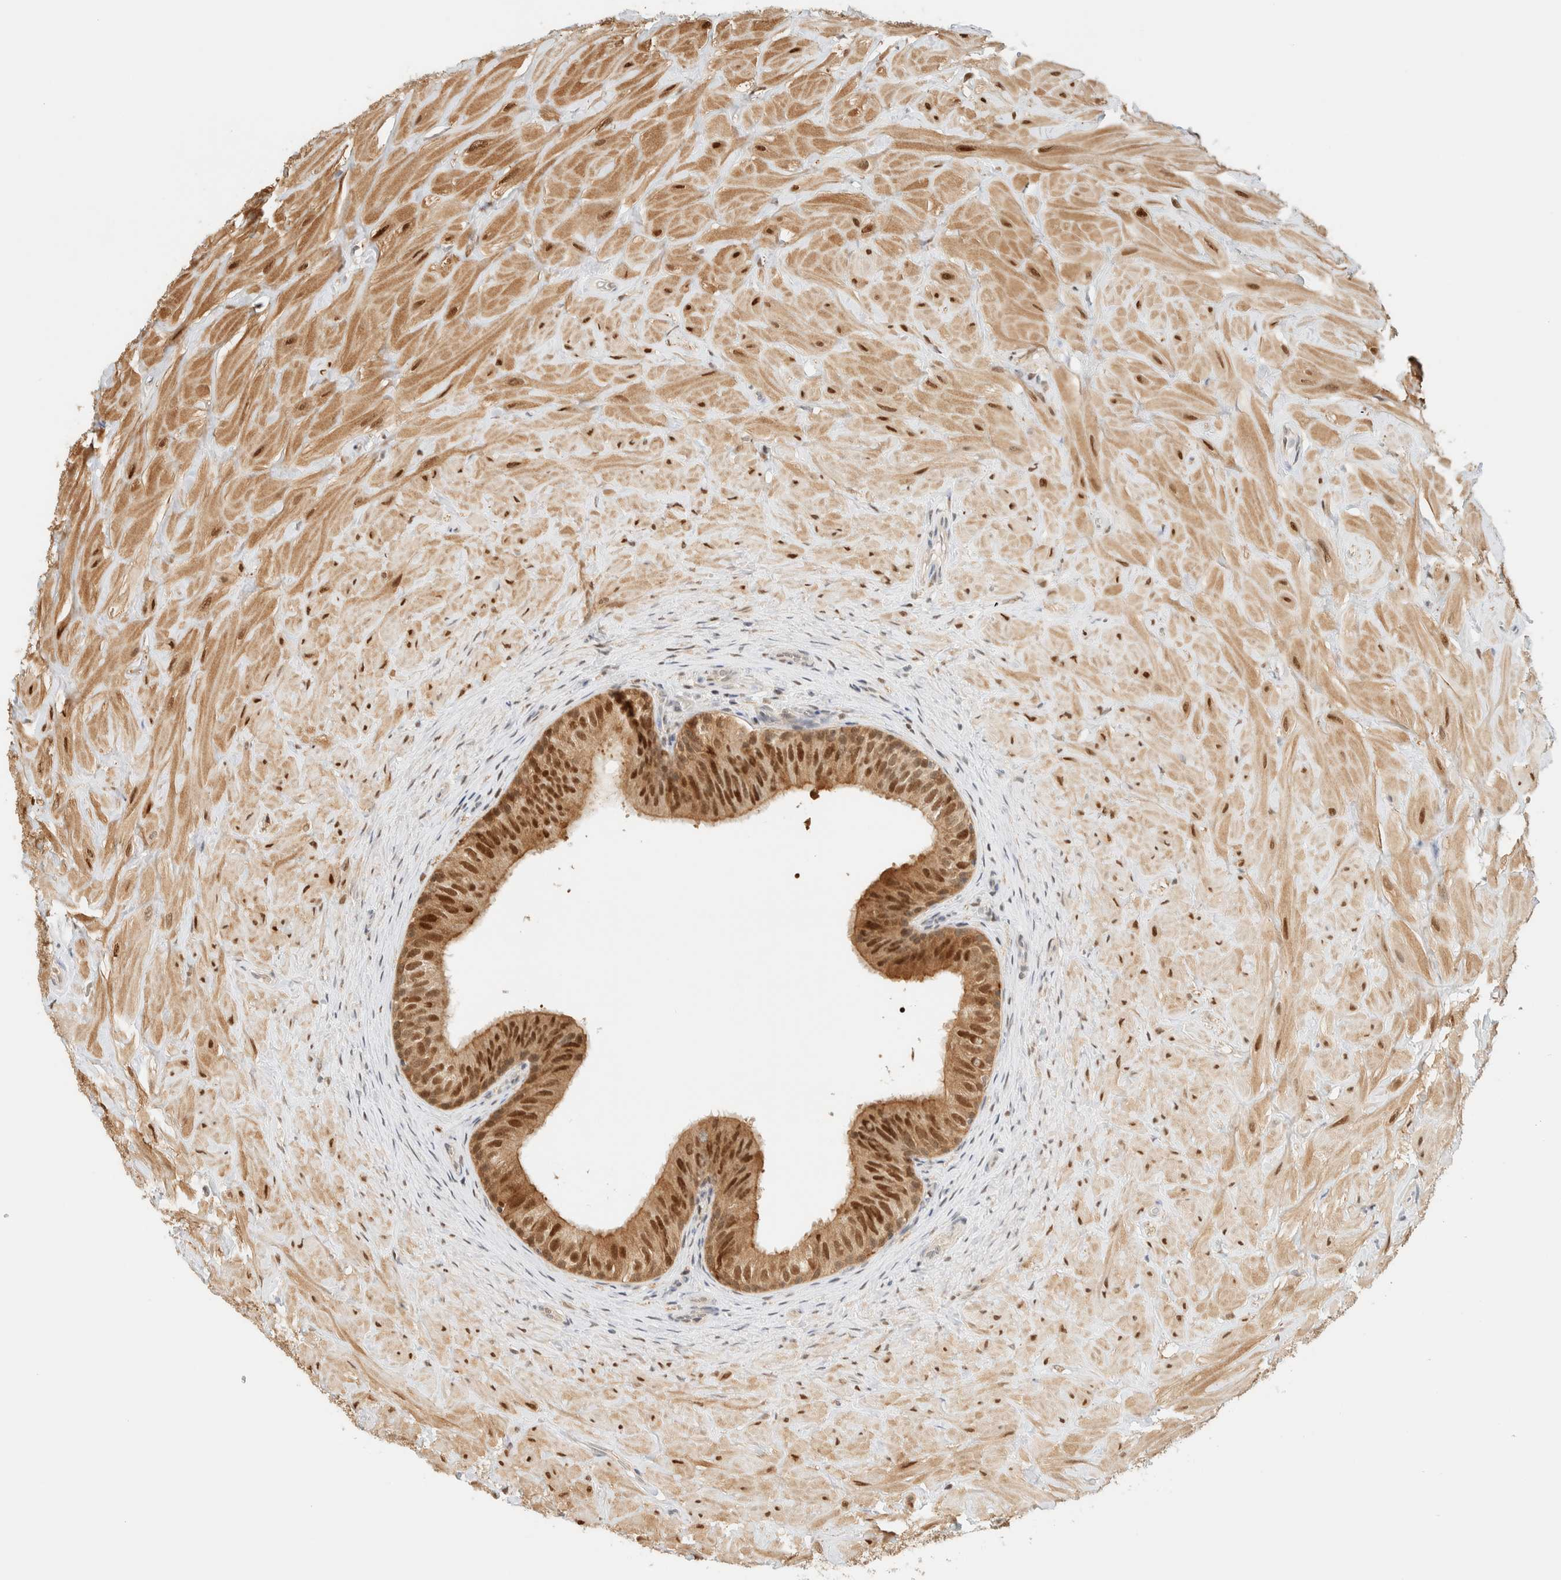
{"staining": {"intensity": "strong", "quantity": ">75%", "location": "cytoplasmic/membranous,nuclear"}, "tissue": "epididymis", "cell_type": "Glandular cells", "image_type": "normal", "snomed": [{"axis": "morphology", "description": "Normal tissue, NOS"}, {"axis": "topography", "description": "Soft tissue"}, {"axis": "topography", "description": "Epididymis"}], "caption": "This micrograph exhibits IHC staining of benign human epididymis, with high strong cytoplasmic/membranous,nuclear positivity in approximately >75% of glandular cells.", "gene": "ZBTB37", "patient": {"sex": "male", "age": 26}}